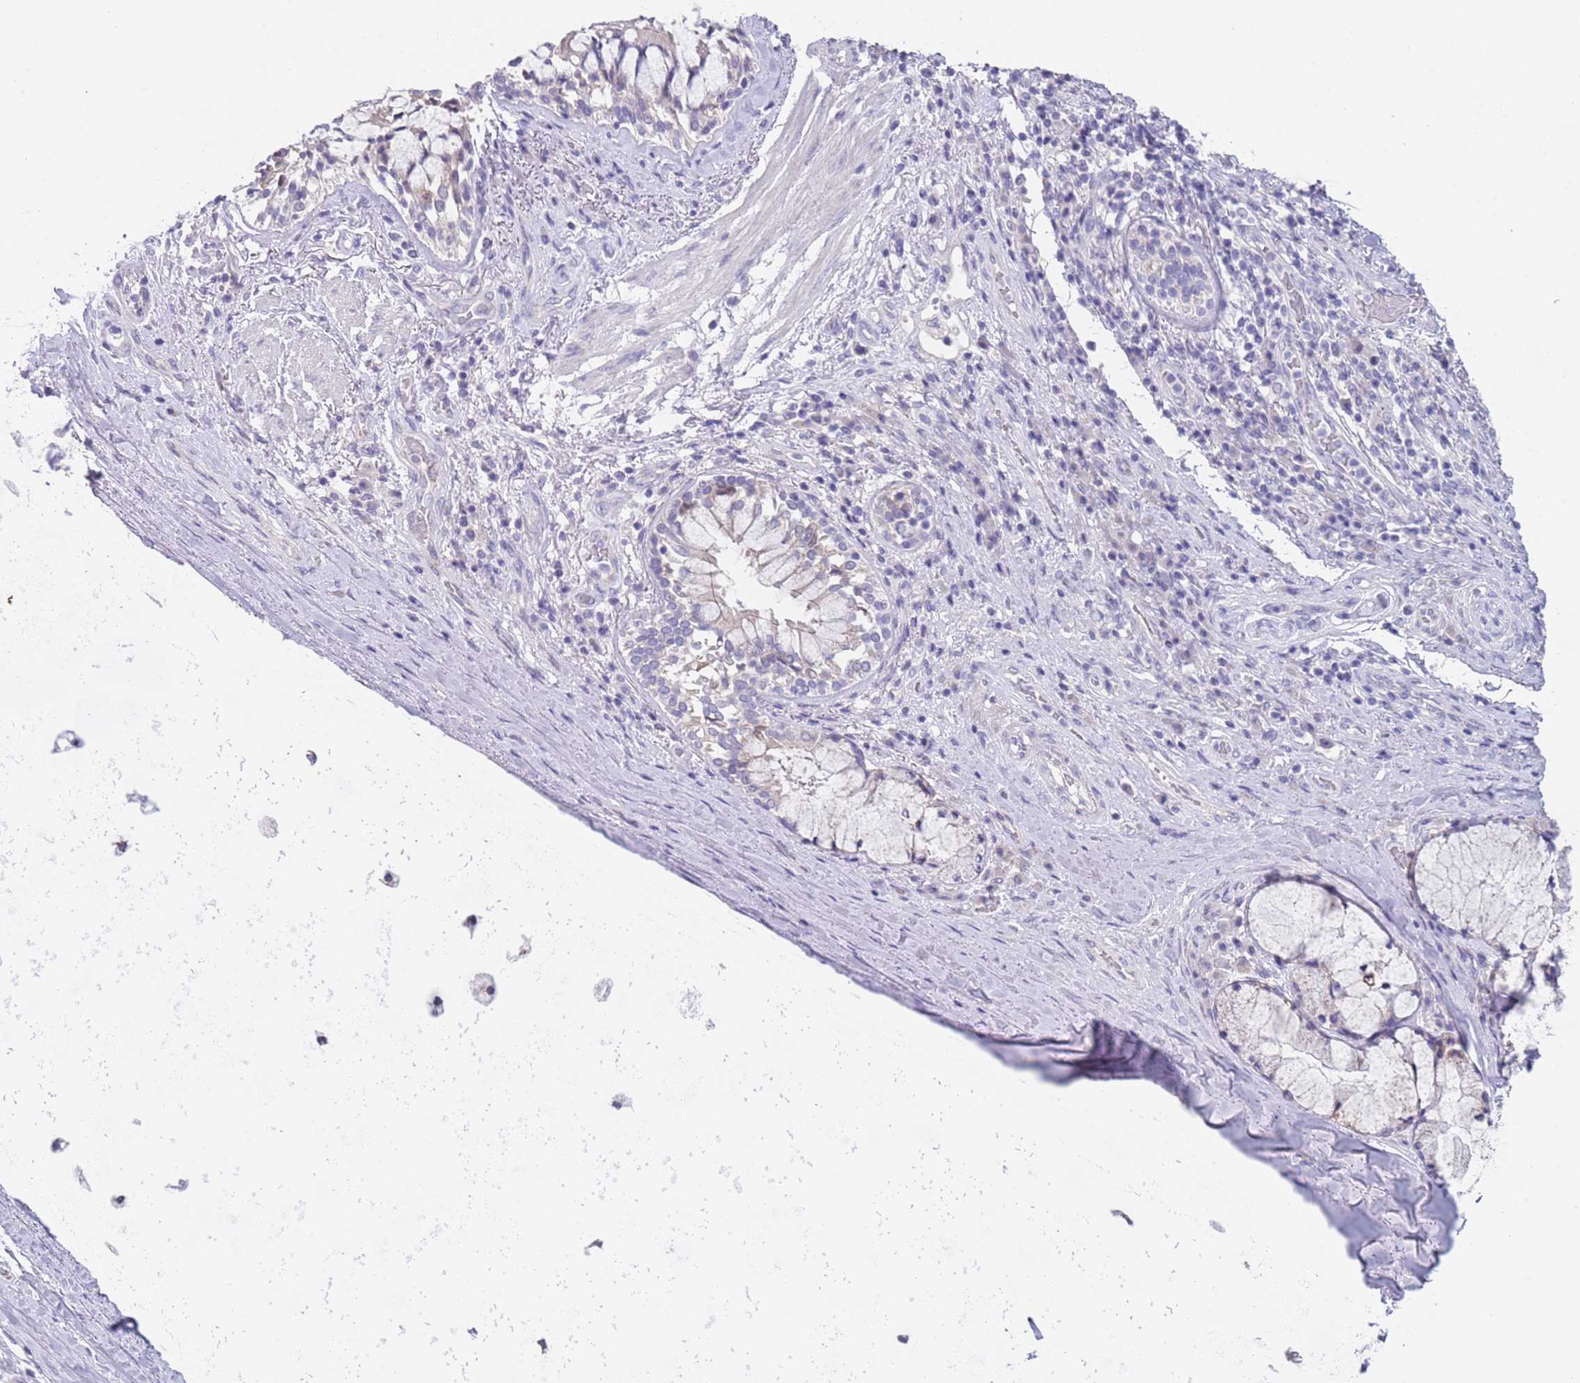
{"staining": {"intensity": "negative", "quantity": "none", "location": "none"}, "tissue": "adipose tissue", "cell_type": "Adipocytes", "image_type": "normal", "snomed": [{"axis": "morphology", "description": "Normal tissue, NOS"}, {"axis": "morphology", "description": "Squamous cell carcinoma, NOS"}, {"axis": "topography", "description": "Bronchus"}, {"axis": "topography", "description": "Lung"}], "caption": "This is an immunohistochemistry (IHC) micrograph of benign adipose tissue. There is no expression in adipocytes.", "gene": "SPIRE2", "patient": {"sex": "male", "age": 64}}